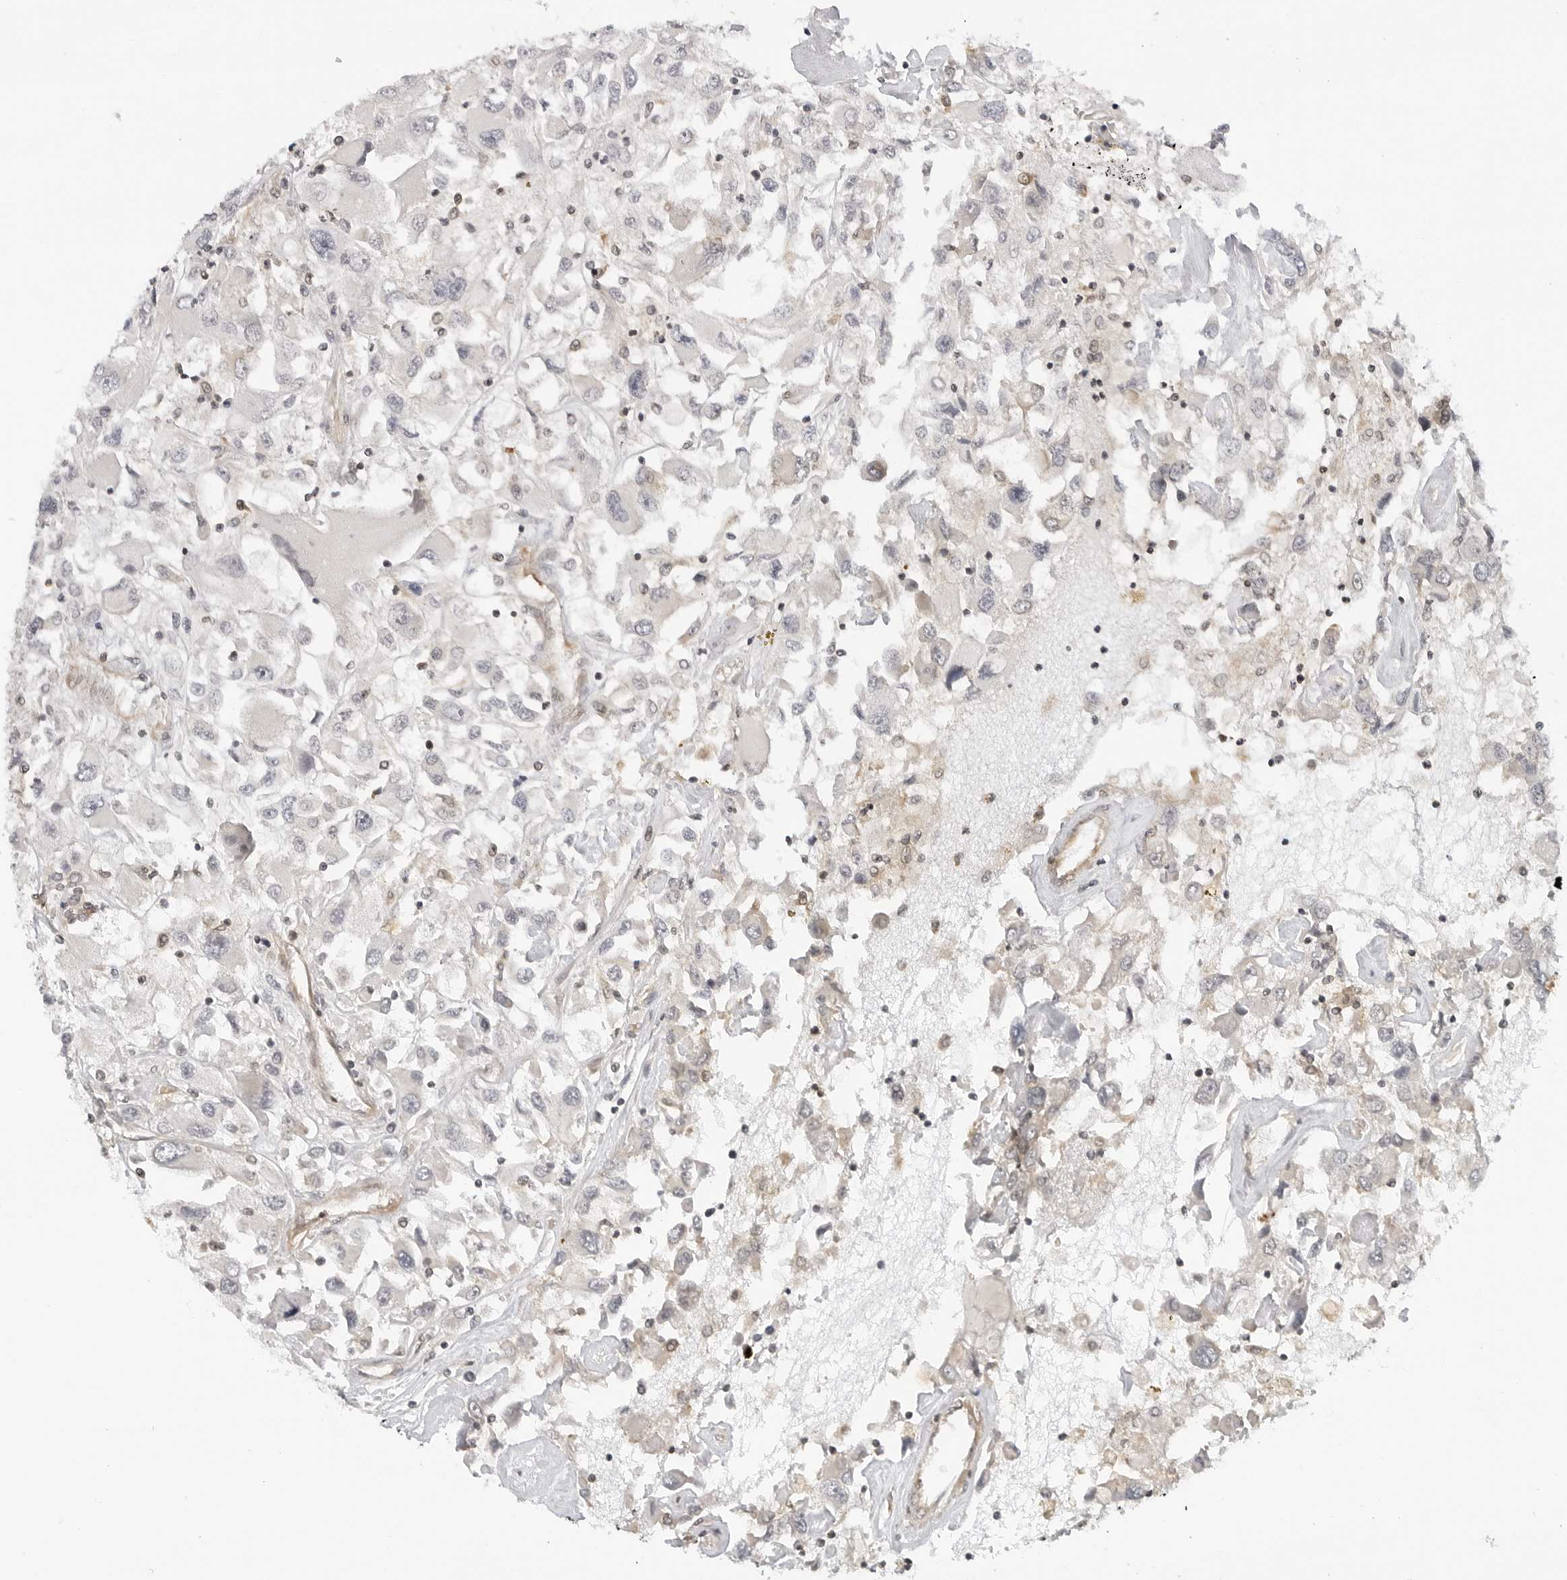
{"staining": {"intensity": "negative", "quantity": "none", "location": "none"}, "tissue": "renal cancer", "cell_type": "Tumor cells", "image_type": "cancer", "snomed": [{"axis": "morphology", "description": "Adenocarcinoma, NOS"}, {"axis": "topography", "description": "Kidney"}], "caption": "Renal adenocarcinoma was stained to show a protein in brown. There is no significant positivity in tumor cells.", "gene": "MAP2K5", "patient": {"sex": "female", "age": 52}}